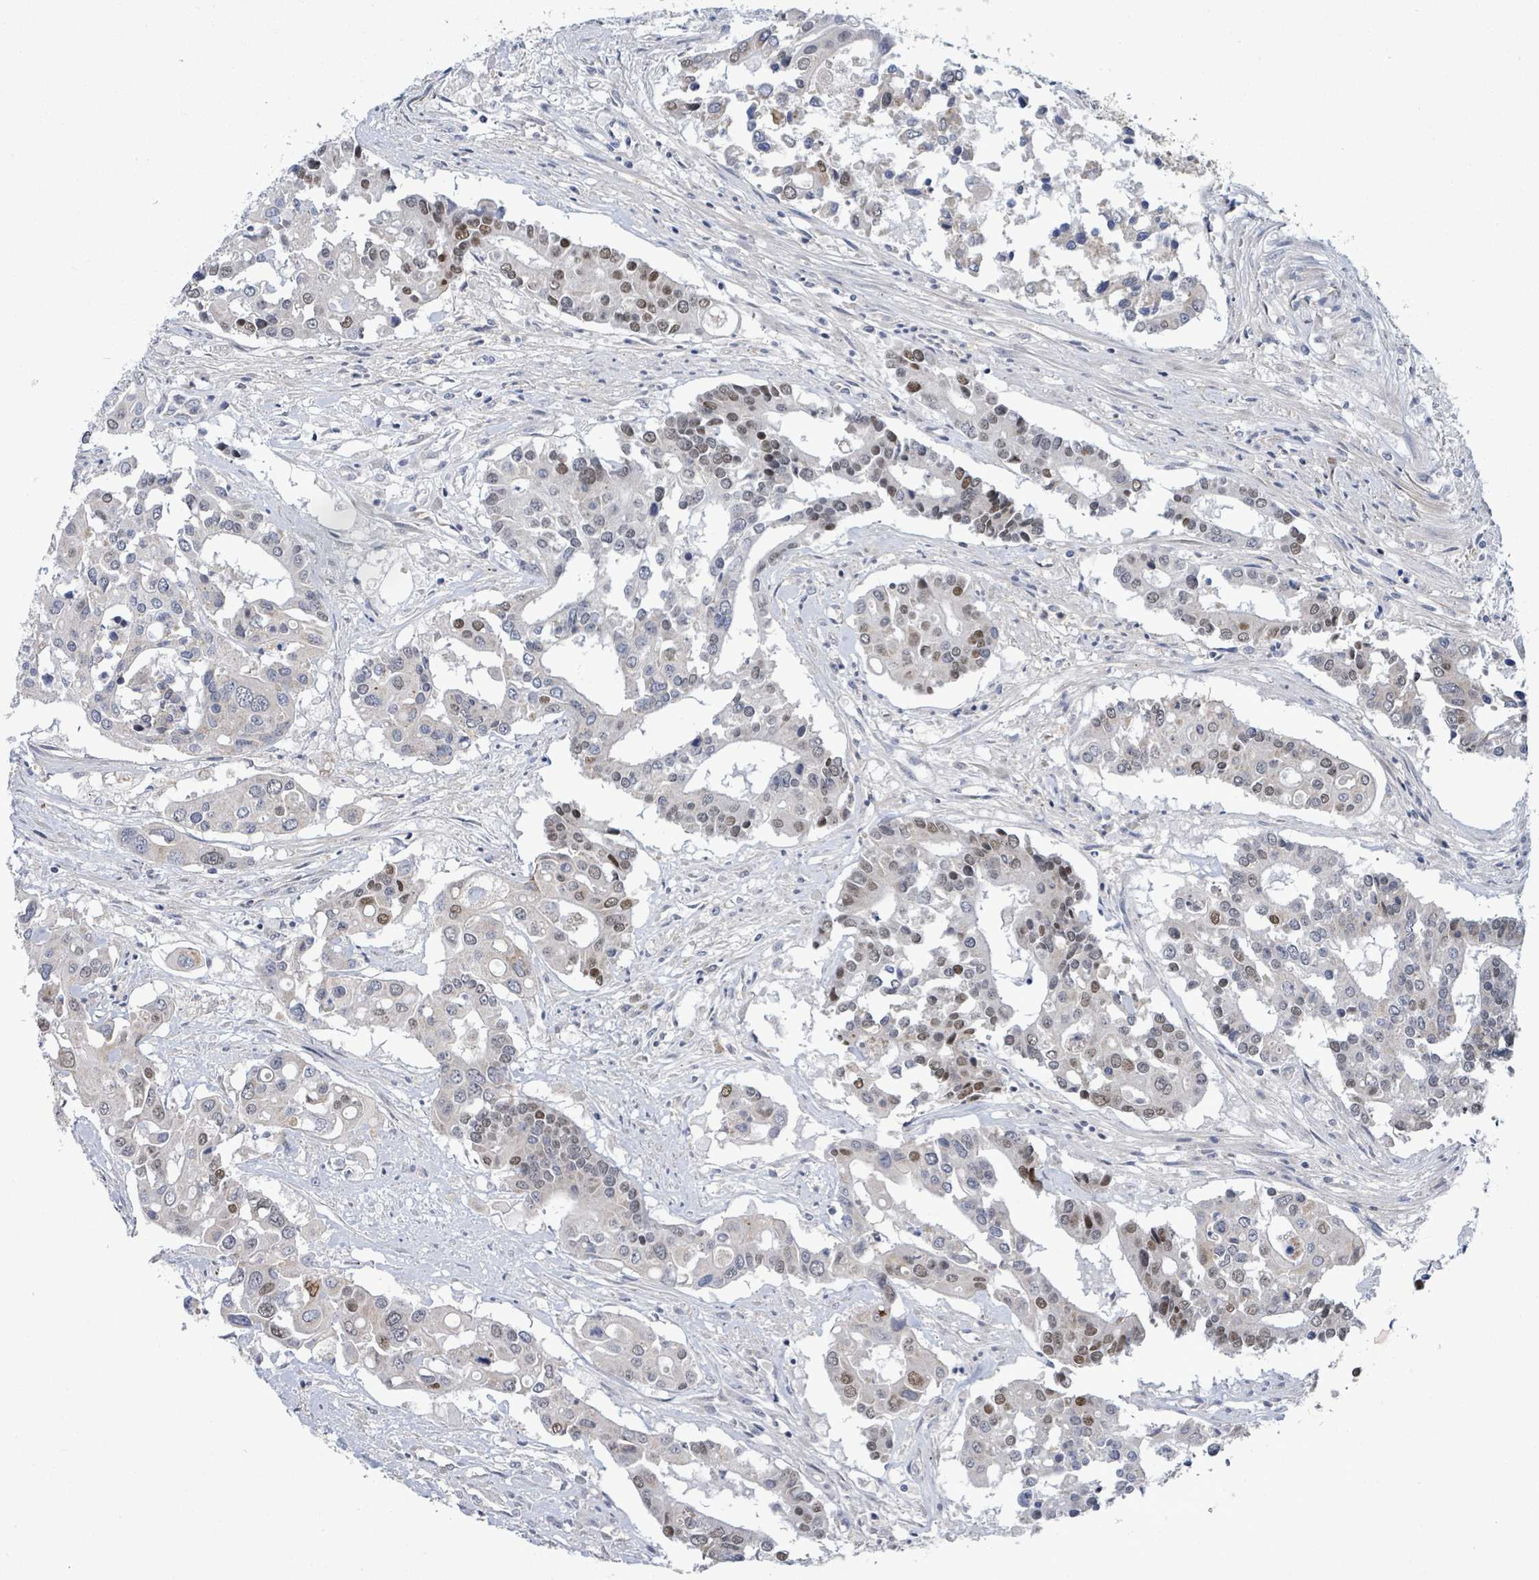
{"staining": {"intensity": "moderate", "quantity": "25%-75%", "location": "nuclear"}, "tissue": "colorectal cancer", "cell_type": "Tumor cells", "image_type": "cancer", "snomed": [{"axis": "morphology", "description": "Adenocarcinoma, NOS"}, {"axis": "topography", "description": "Colon"}], "caption": "Immunohistochemistry (DAB) staining of human colorectal cancer demonstrates moderate nuclear protein positivity in approximately 25%-75% of tumor cells.", "gene": "ZFPM1", "patient": {"sex": "male", "age": 77}}